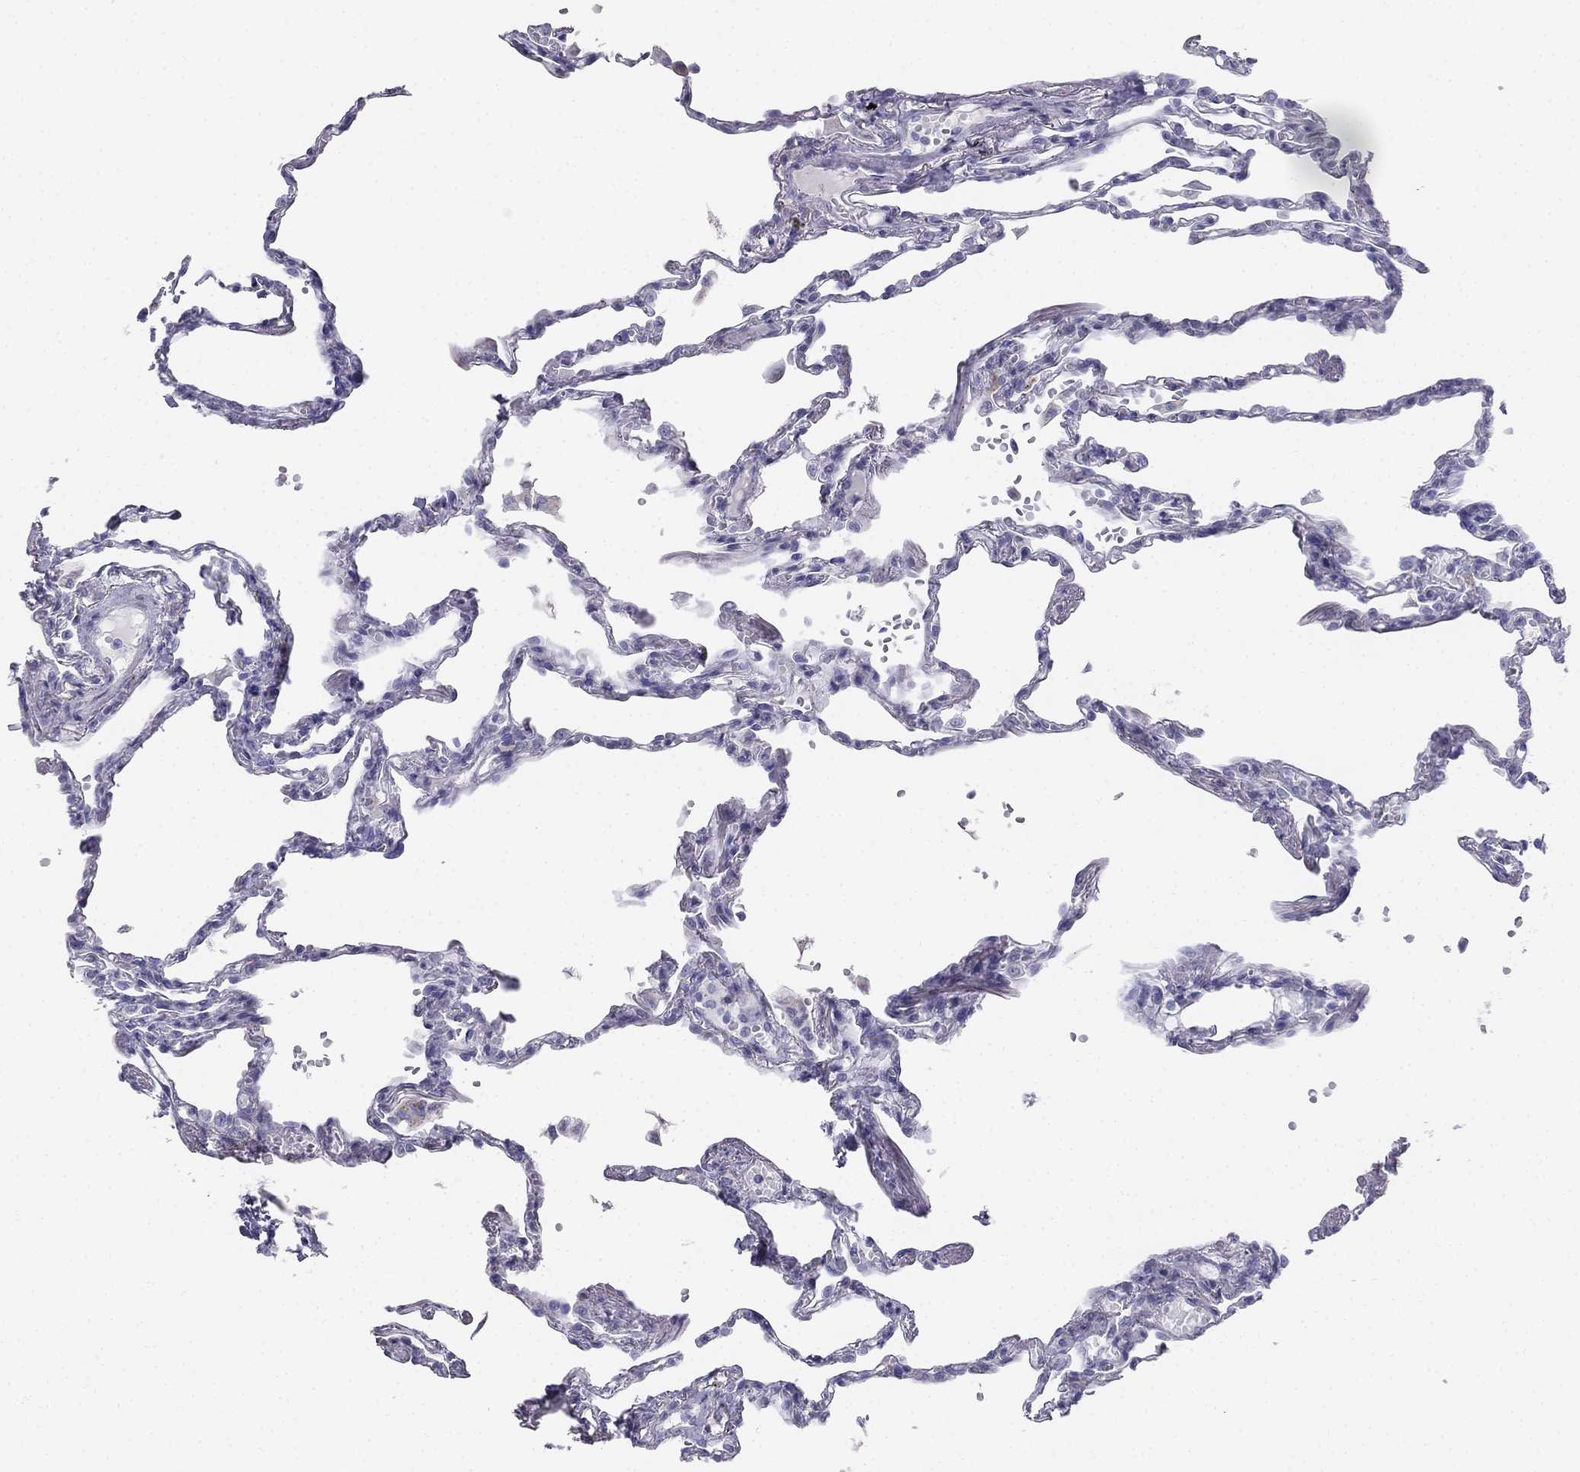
{"staining": {"intensity": "negative", "quantity": "none", "location": "none"}, "tissue": "lung", "cell_type": "Alveolar cells", "image_type": "normal", "snomed": [{"axis": "morphology", "description": "Normal tissue, NOS"}, {"axis": "topography", "description": "Lung"}], "caption": "Unremarkable lung was stained to show a protein in brown. There is no significant positivity in alveolar cells. (Brightfield microscopy of DAB (3,3'-diaminobenzidine) IHC at high magnification).", "gene": "ALOXE3", "patient": {"sex": "male", "age": 78}}